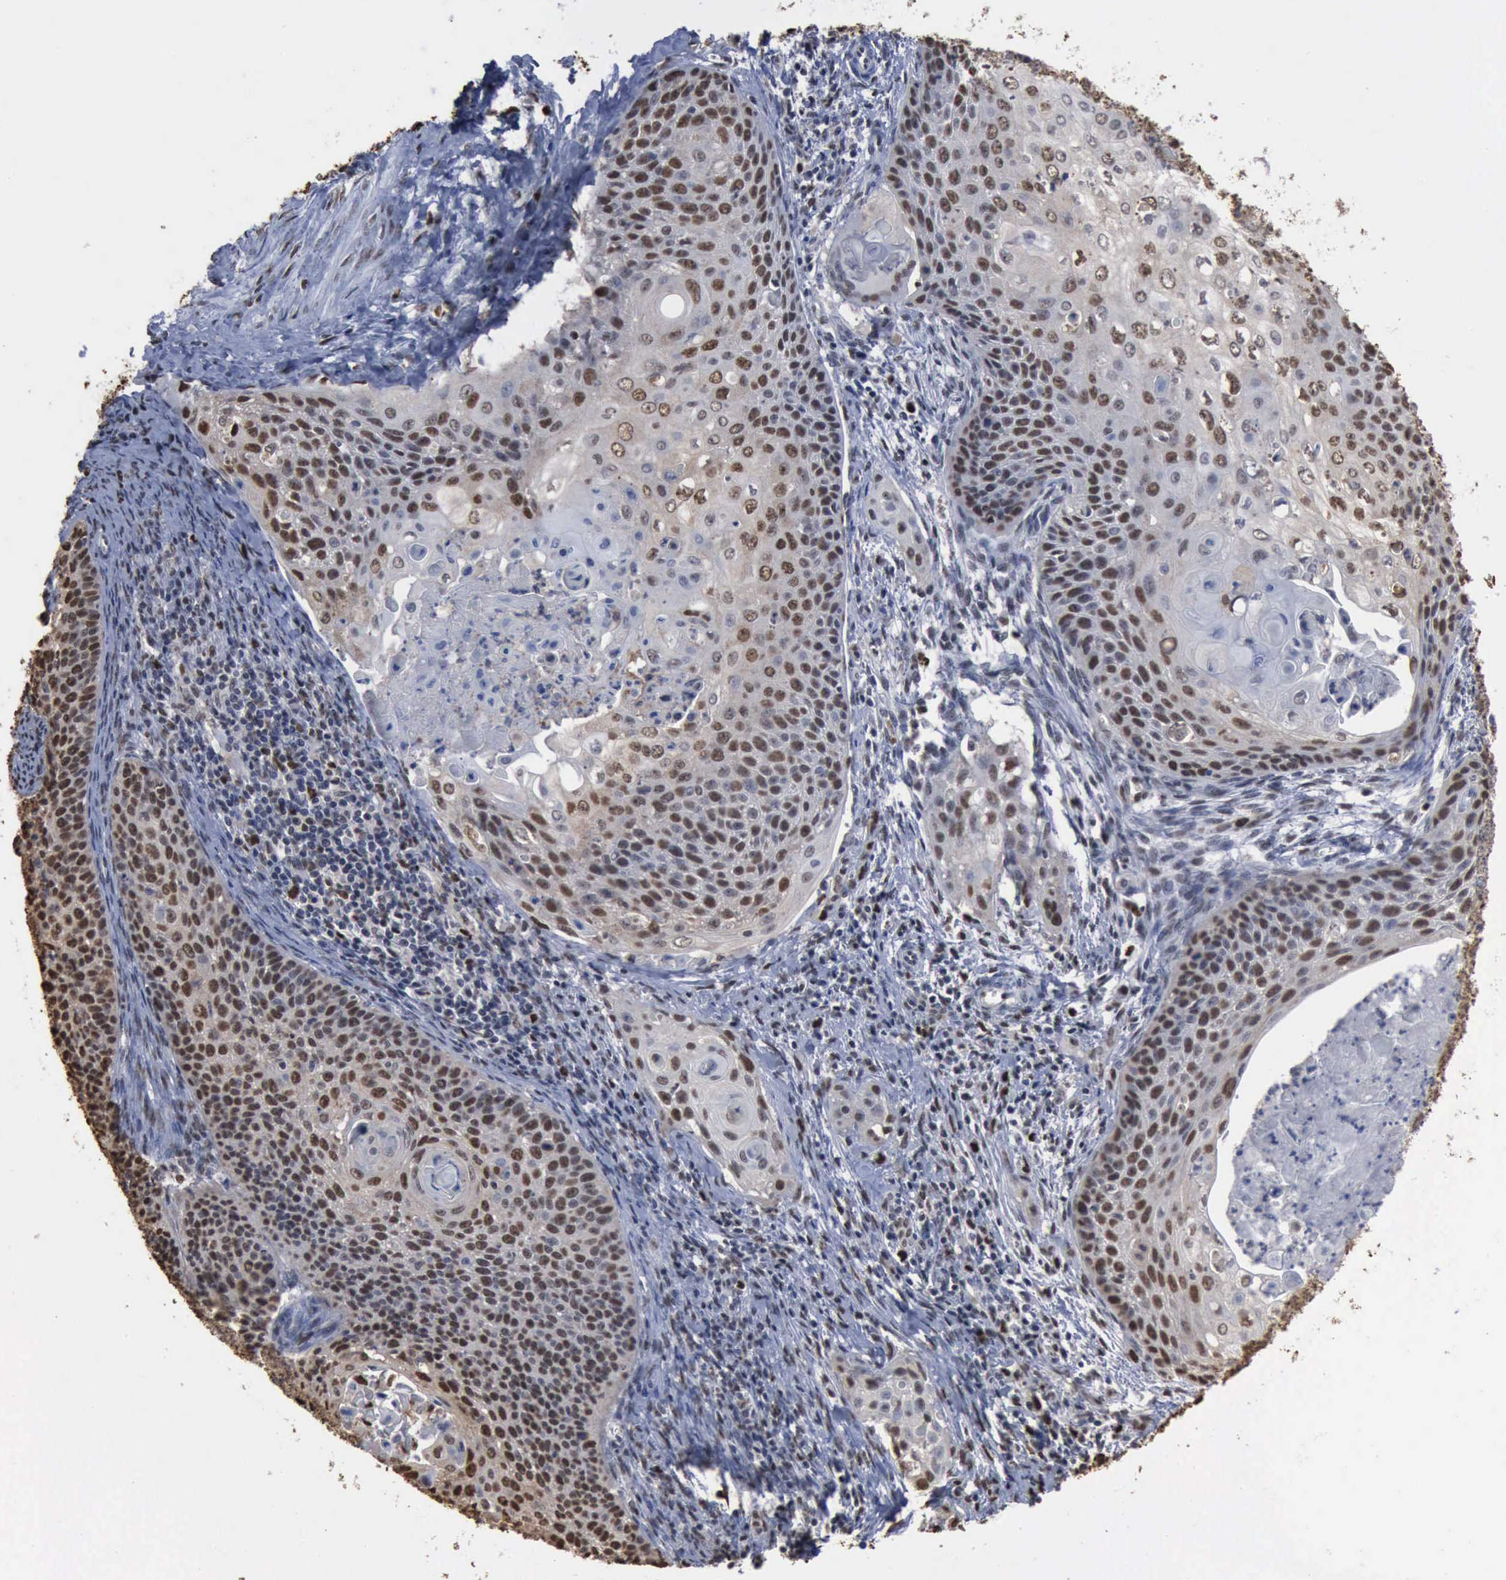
{"staining": {"intensity": "moderate", "quantity": ">75%", "location": "nuclear"}, "tissue": "cervical cancer", "cell_type": "Tumor cells", "image_type": "cancer", "snomed": [{"axis": "morphology", "description": "Squamous cell carcinoma, NOS"}, {"axis": "topography", "description": "Cervix"}], "caption": "Cervical cancer (squamous cell carcinoma) stained with a brown dye reveals moderate nuclear positive positivity in about >75% of tumor cells.", "gene": "PCNA", "patient": {"sex": "female", "age": 33}}